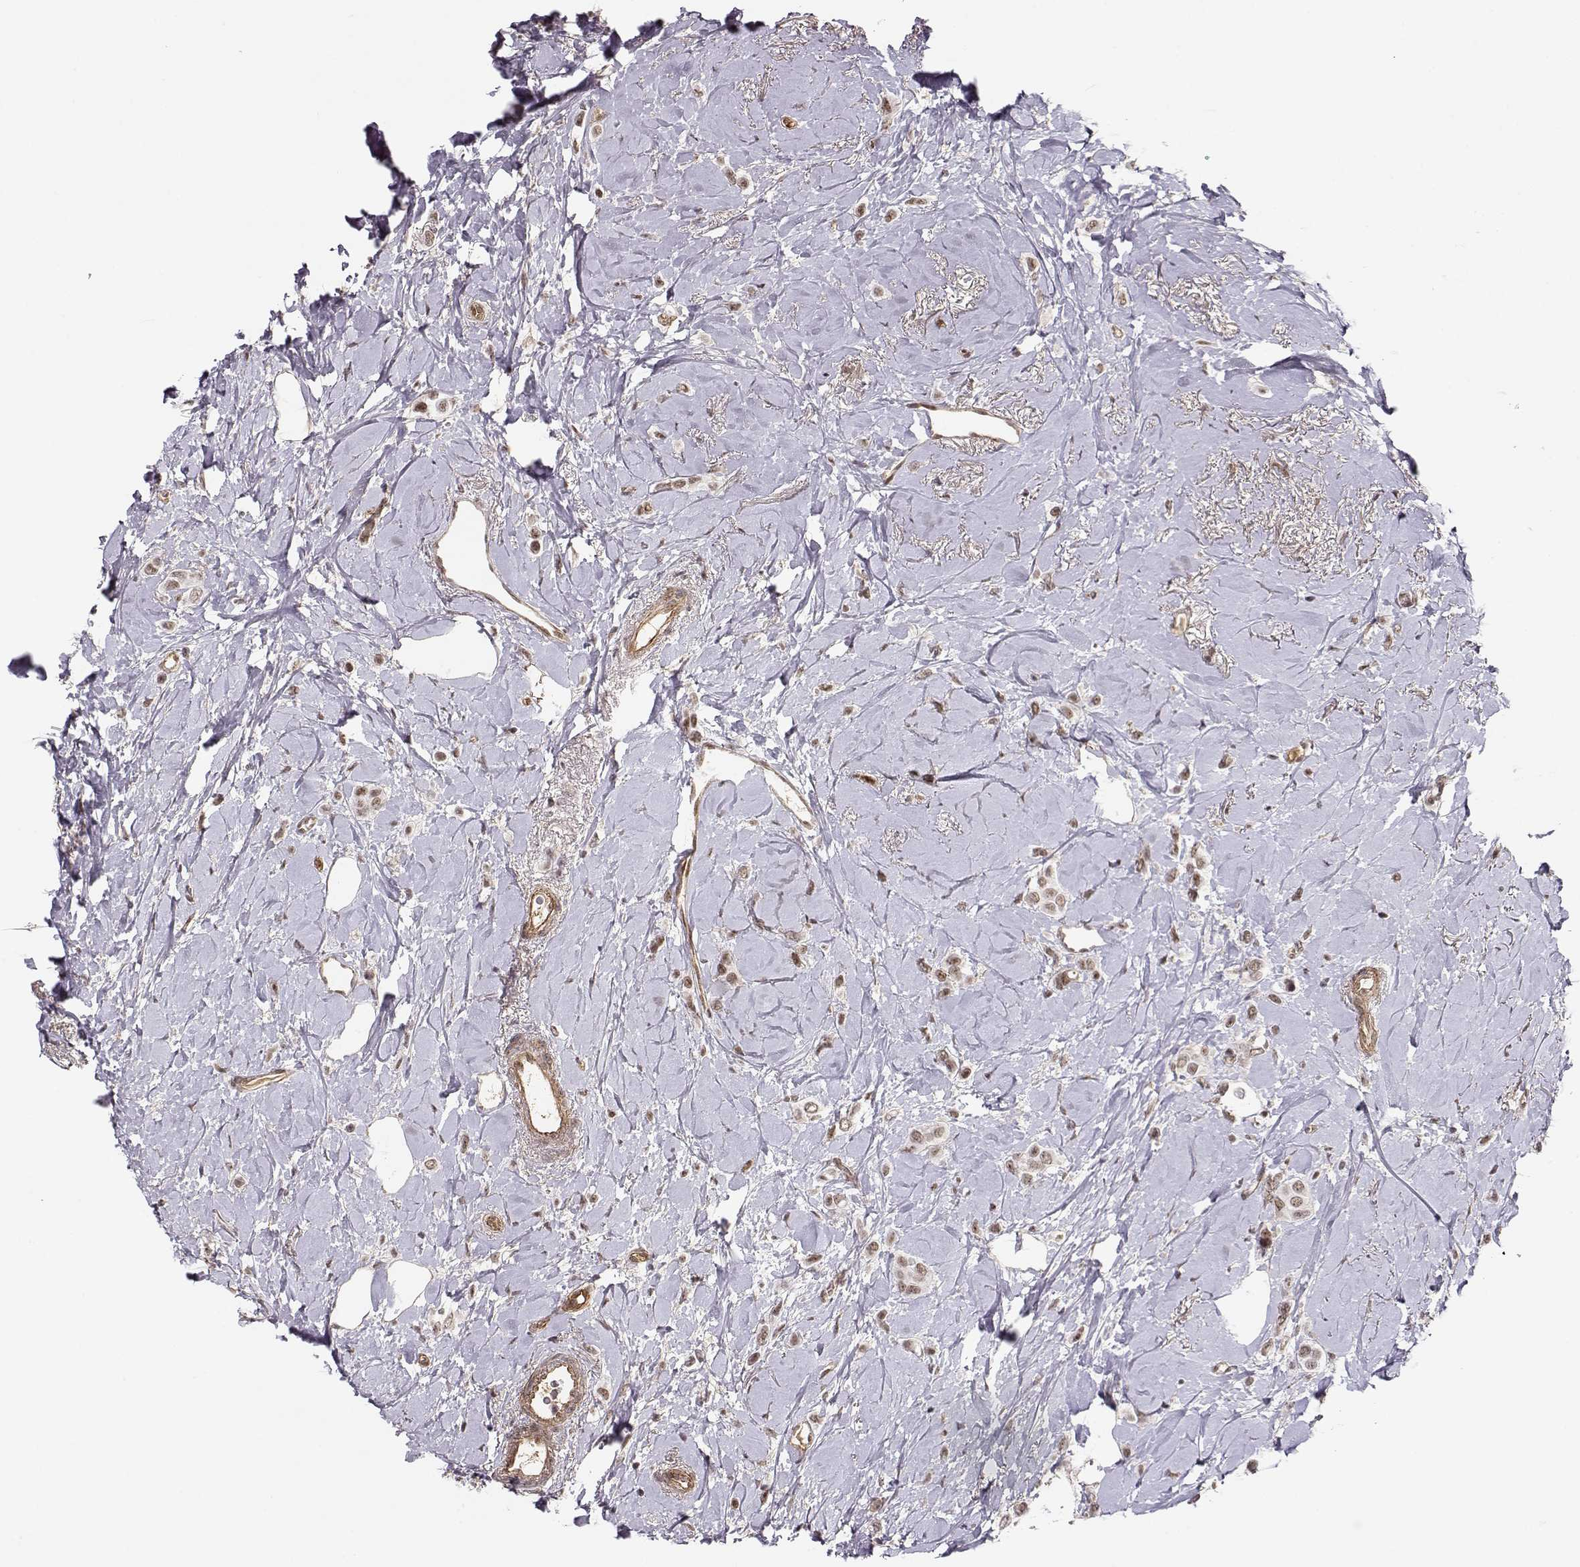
{"staining": {"intensity": "moderate", "quantity": ">75%", "location": "nuclear"}, "tissue": "breast cancer", "cell_type": "Tumor cells", "image_type": "cancer", "snomed": [{"axis": "morphology", "description": "Lobular carcinoma"}, {"axis": "topography", "description": "Breast"}], "caption": "There is medium levels of moderate nuclear expression in tumor cells of breast cancer (lobular carcinoma), as demonstrated by immunohistochemical staining (brown color).", "gene": "CIR1", "patient": {"sex": "female", "age": 66}}